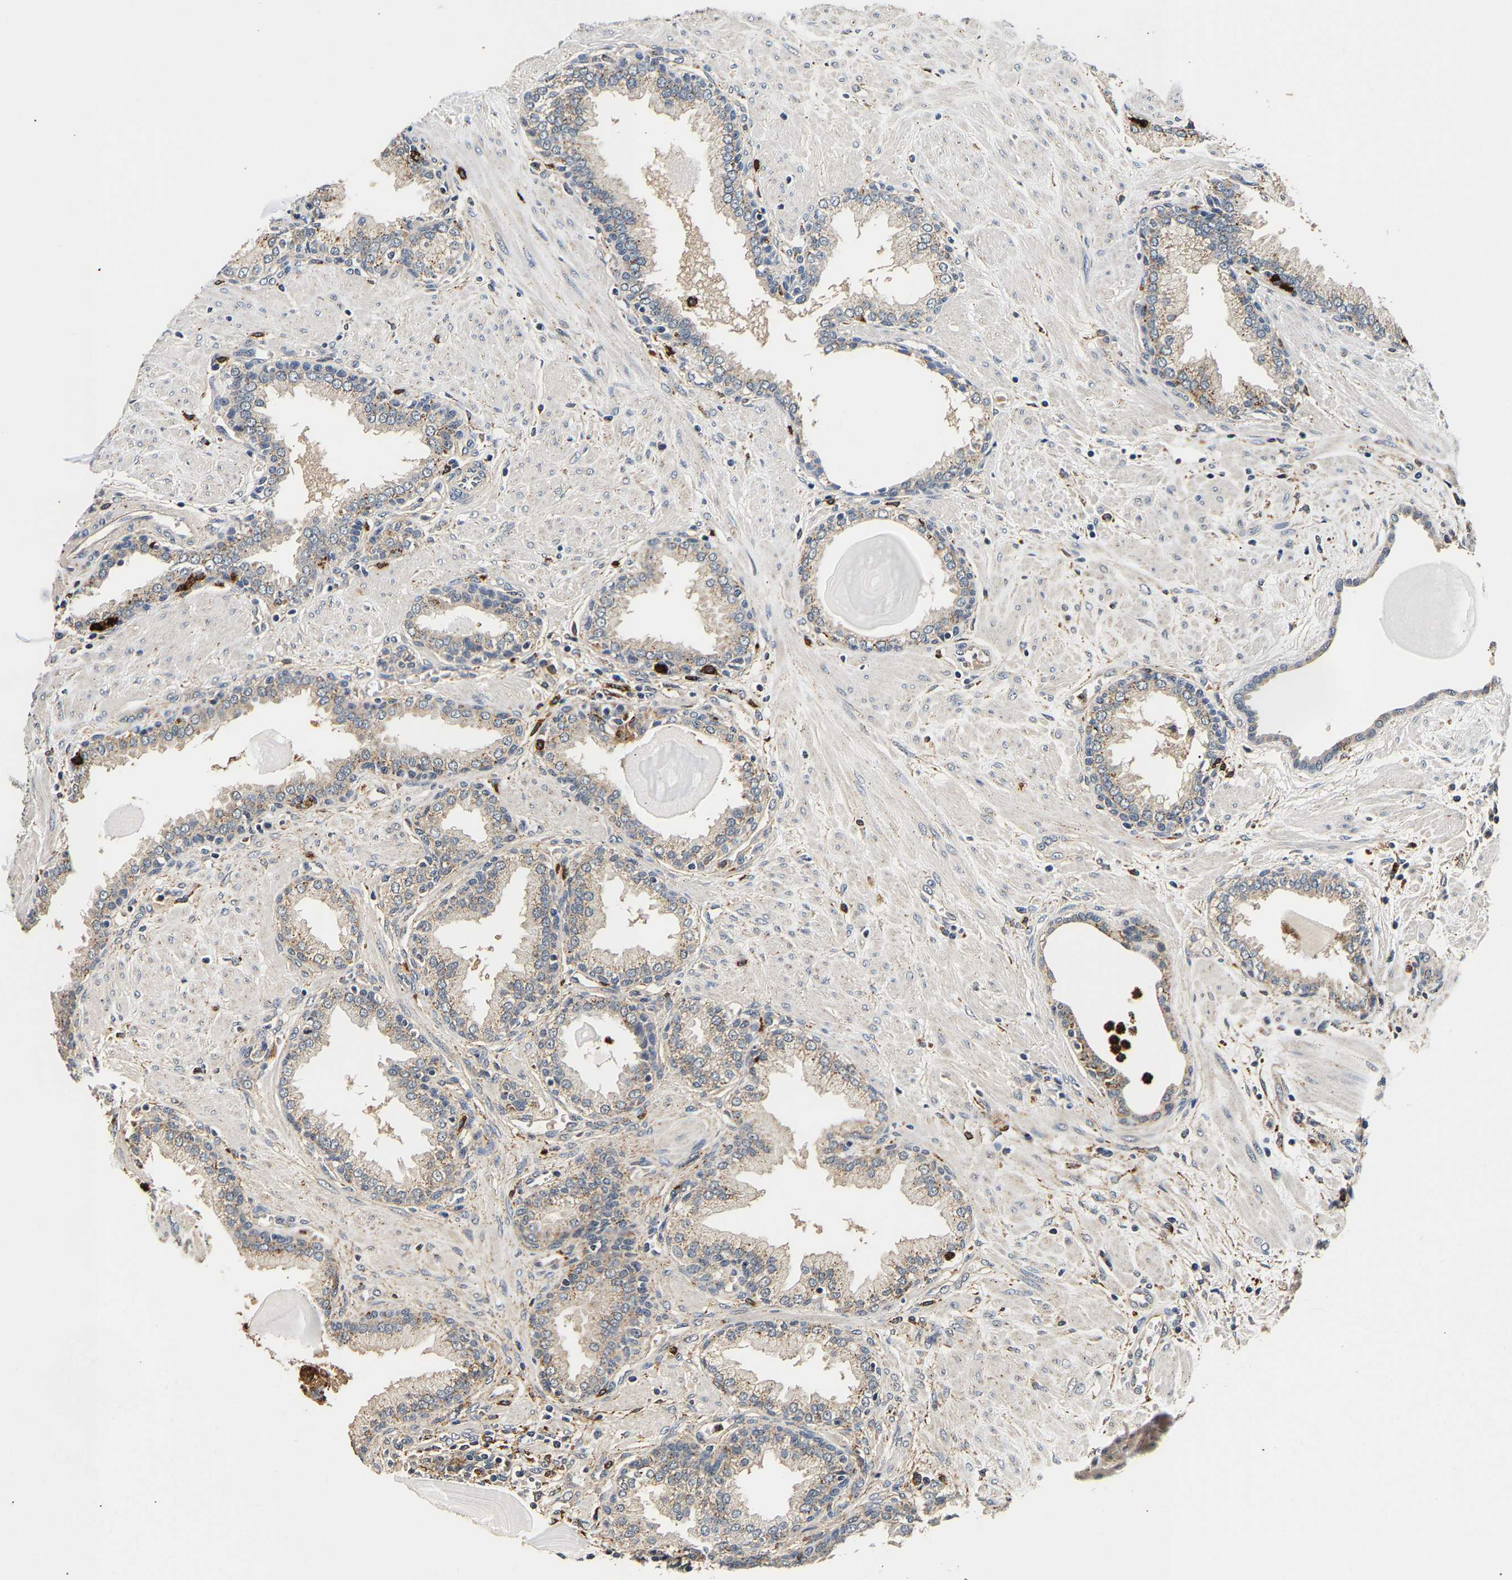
{"staining": {"intensity": "moderate", "quantity": "<25%", "location": "cytoplasmic/membranous"}, "tissue": "prostate", "cell_type": "Glandular cells", "image_type": "normal", "snomed": [{"axis": "morphology", "description": "Normal tissue, NOS"}, {"axis": "topography", "description": "Prostate"}], "caption": "Protein staining exhibits moderate cytoplasmic/membranous staining in approximately <25% of glandular cells in normal prostate.", "gene": "SMU1", "patient": {"sex": "male", "age": 51}}